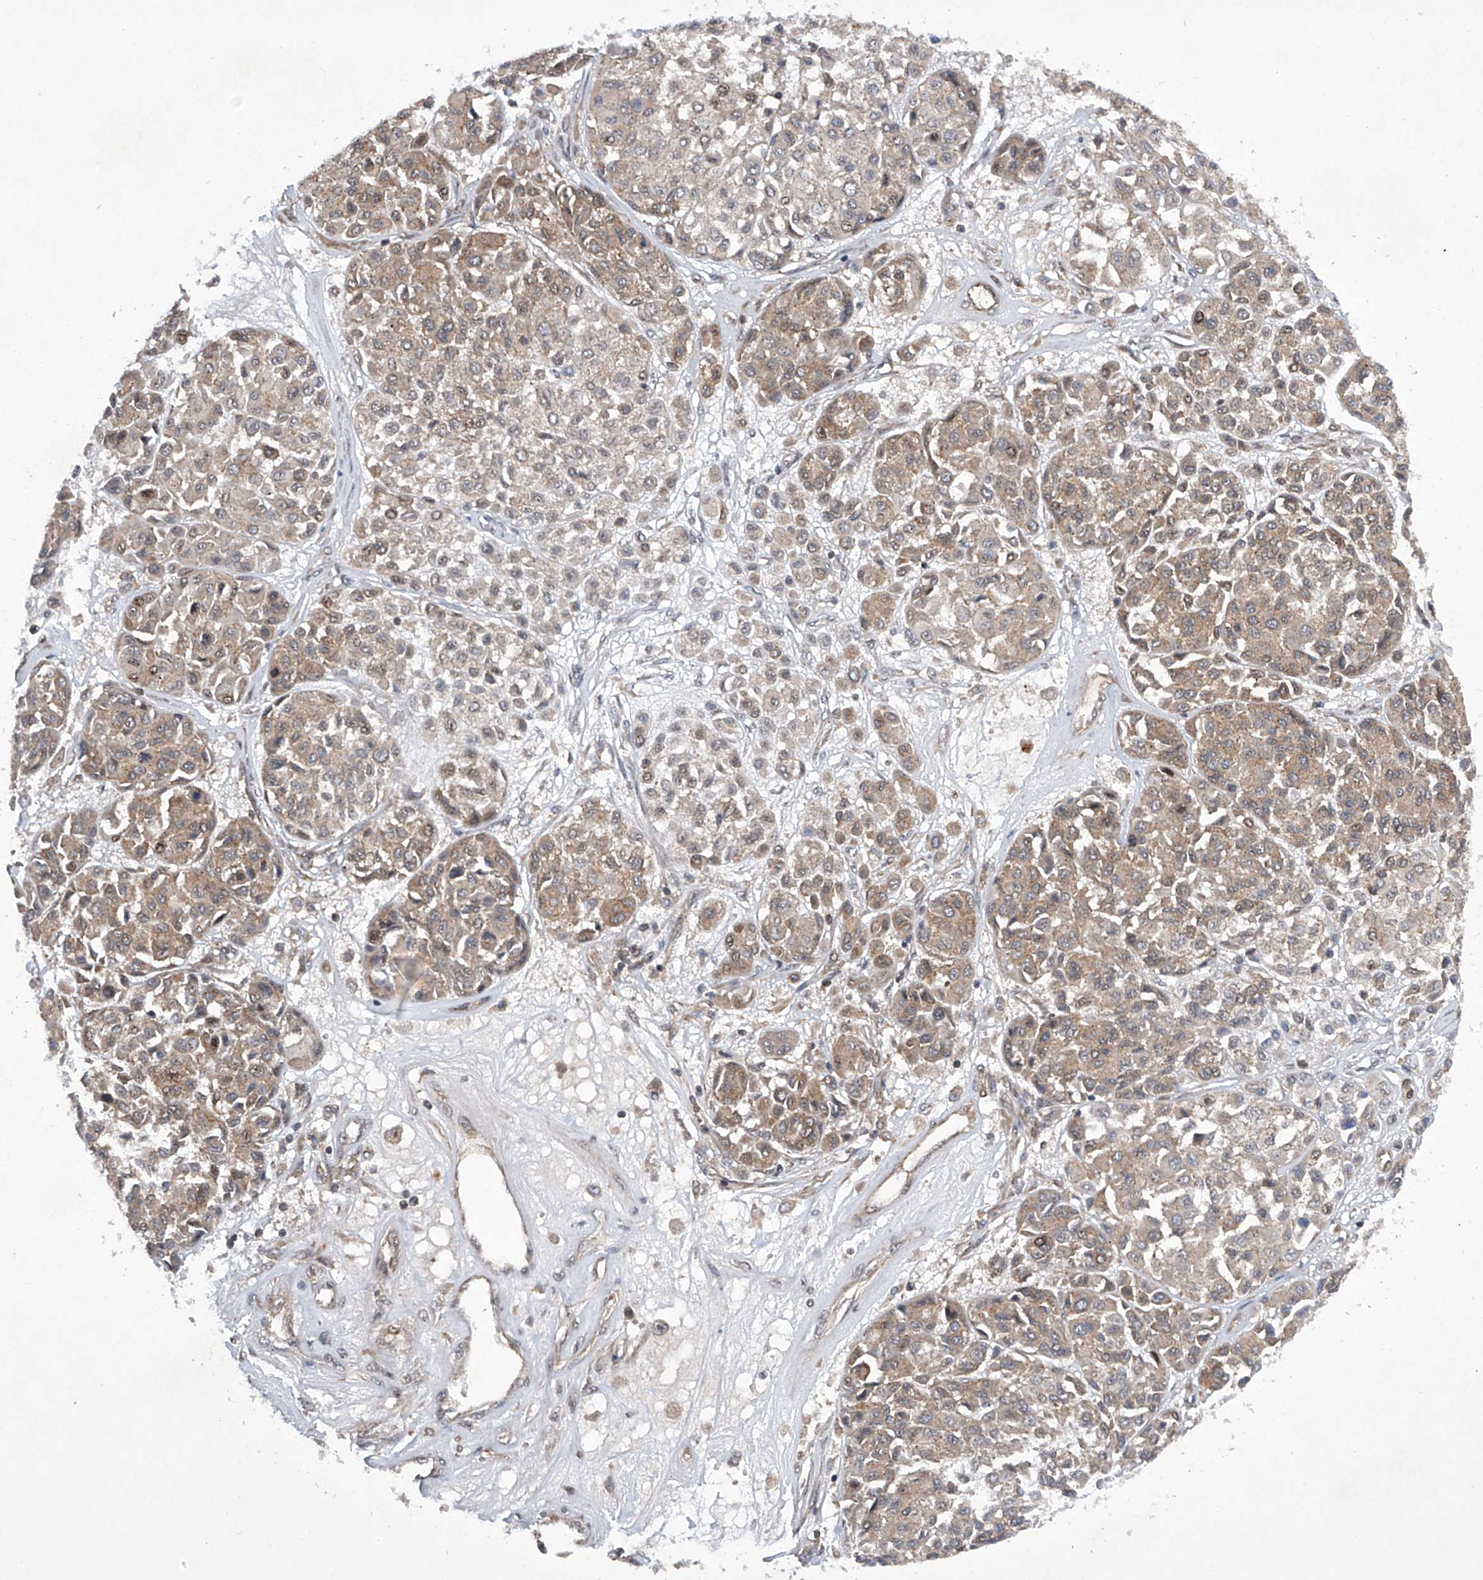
{"staining": {"intensity": "weak", "quantity": "25%-75%", "location": "cytoplasmic/membranous"}, "tissue": "melanoma", "cell_type": "Tumor cells", "image_type": "cancer", "snomed": [{"axis": "morphology", "description": "Malignant melanoma, Metastatic site"}, {"axis": "topography", "description": "Soft tissue"}], "caption": "A low amount of weak cytoplasmic/membranous staining is seen in about 25%-75% of tumor cells in melanoma tissue.", "gene": "CISH", "patient": {"sex": "male", "age": 41}}